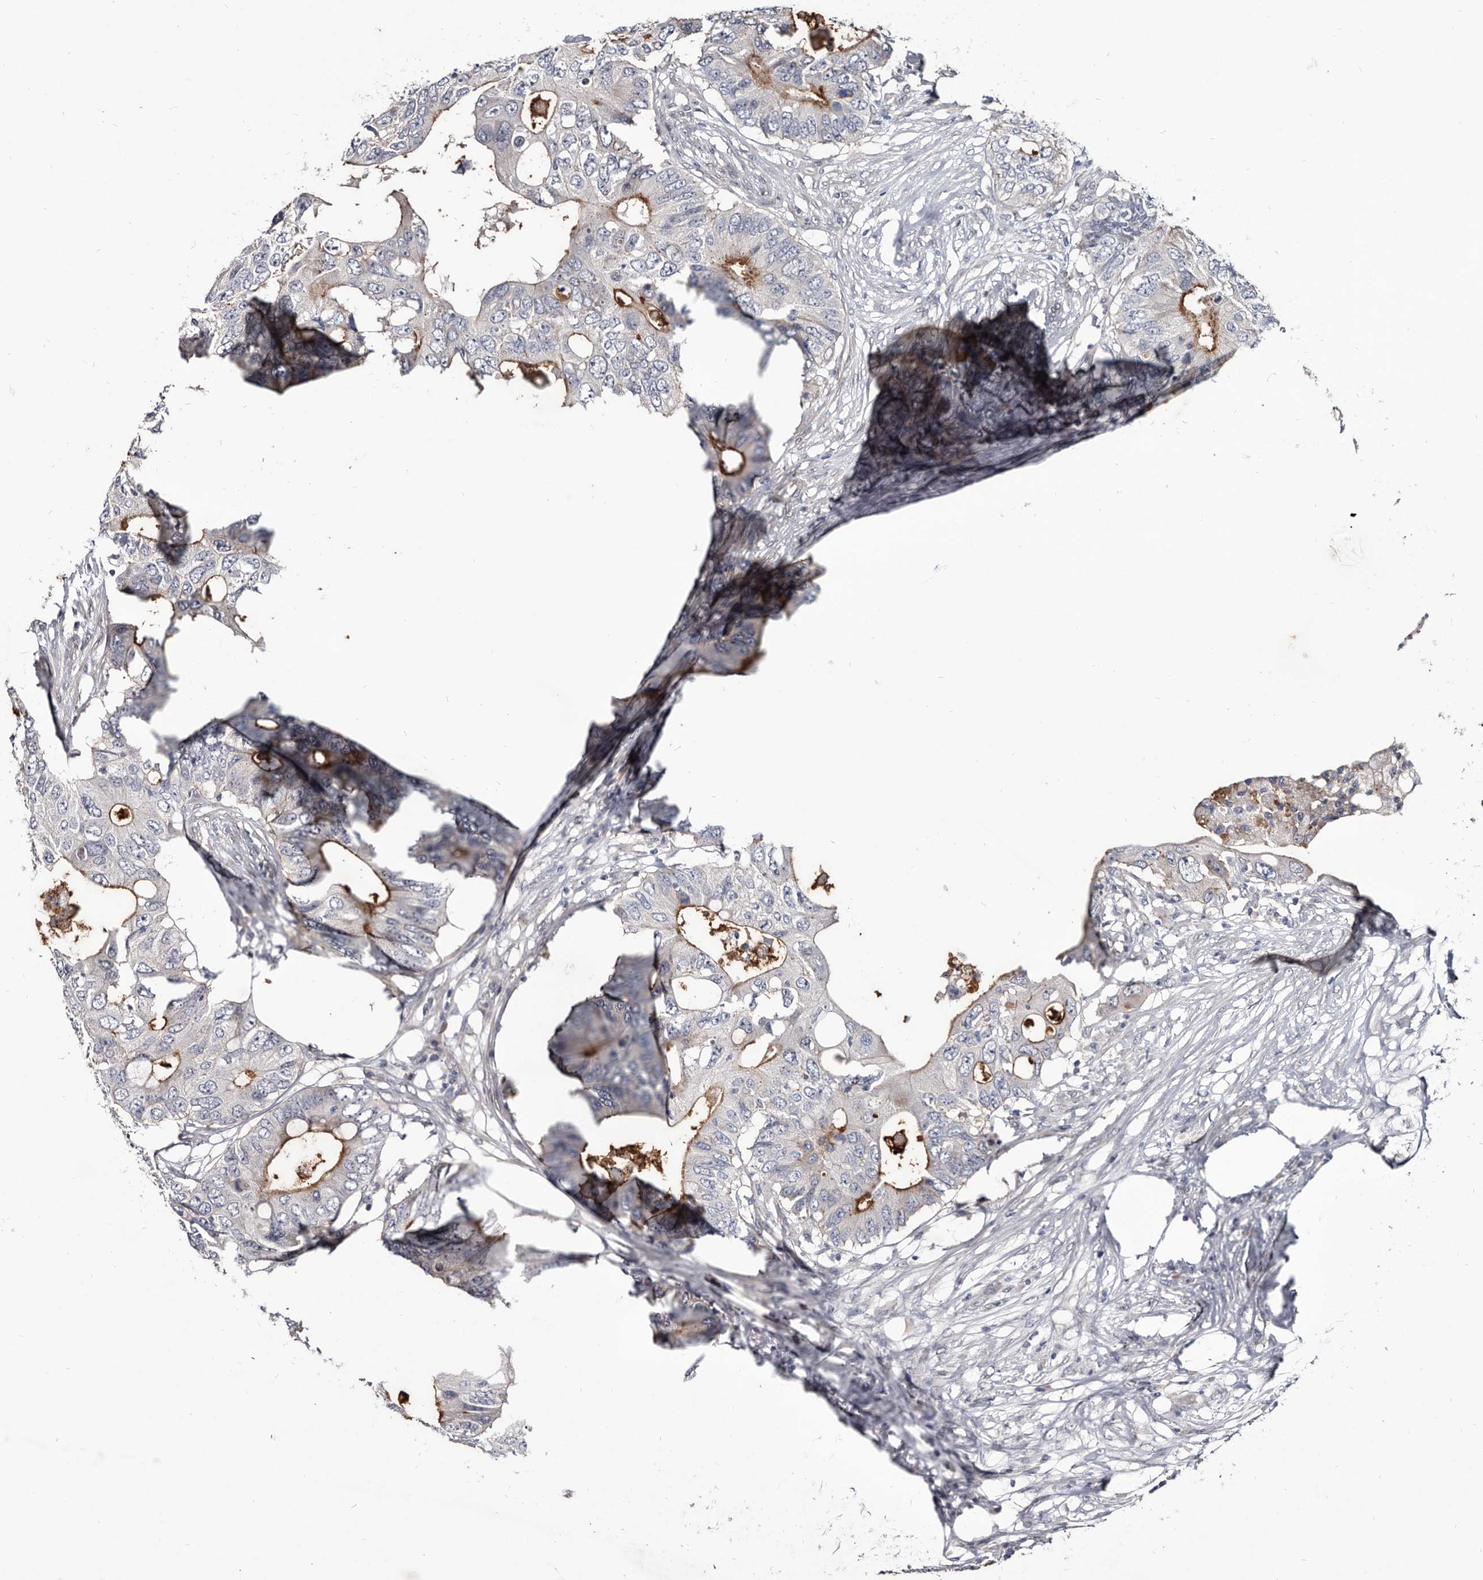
{"staining": {"intensity": "moderate", "quantity": "<25%", "location": "cytoplasmic/membranous"}, "tissue": "colorectal cancer", "cell_type": "Tumor cells", "image_type": "cancer", "snomed": [{"axis": "morphology", "description": "Adenocarcinoma, NOS"}, {"axis": "topography", "description": "Colon"}], "caption": "The histopathology image reveals immunohistochemical staining of colorectal cancer (adenocarcinoma). There is moderate cytoplasmic/membranous expression is appreciated in approximately <25% of tumor cells.", "gene": "PROM1", "patient": {"sex": "male", "age": 71}}